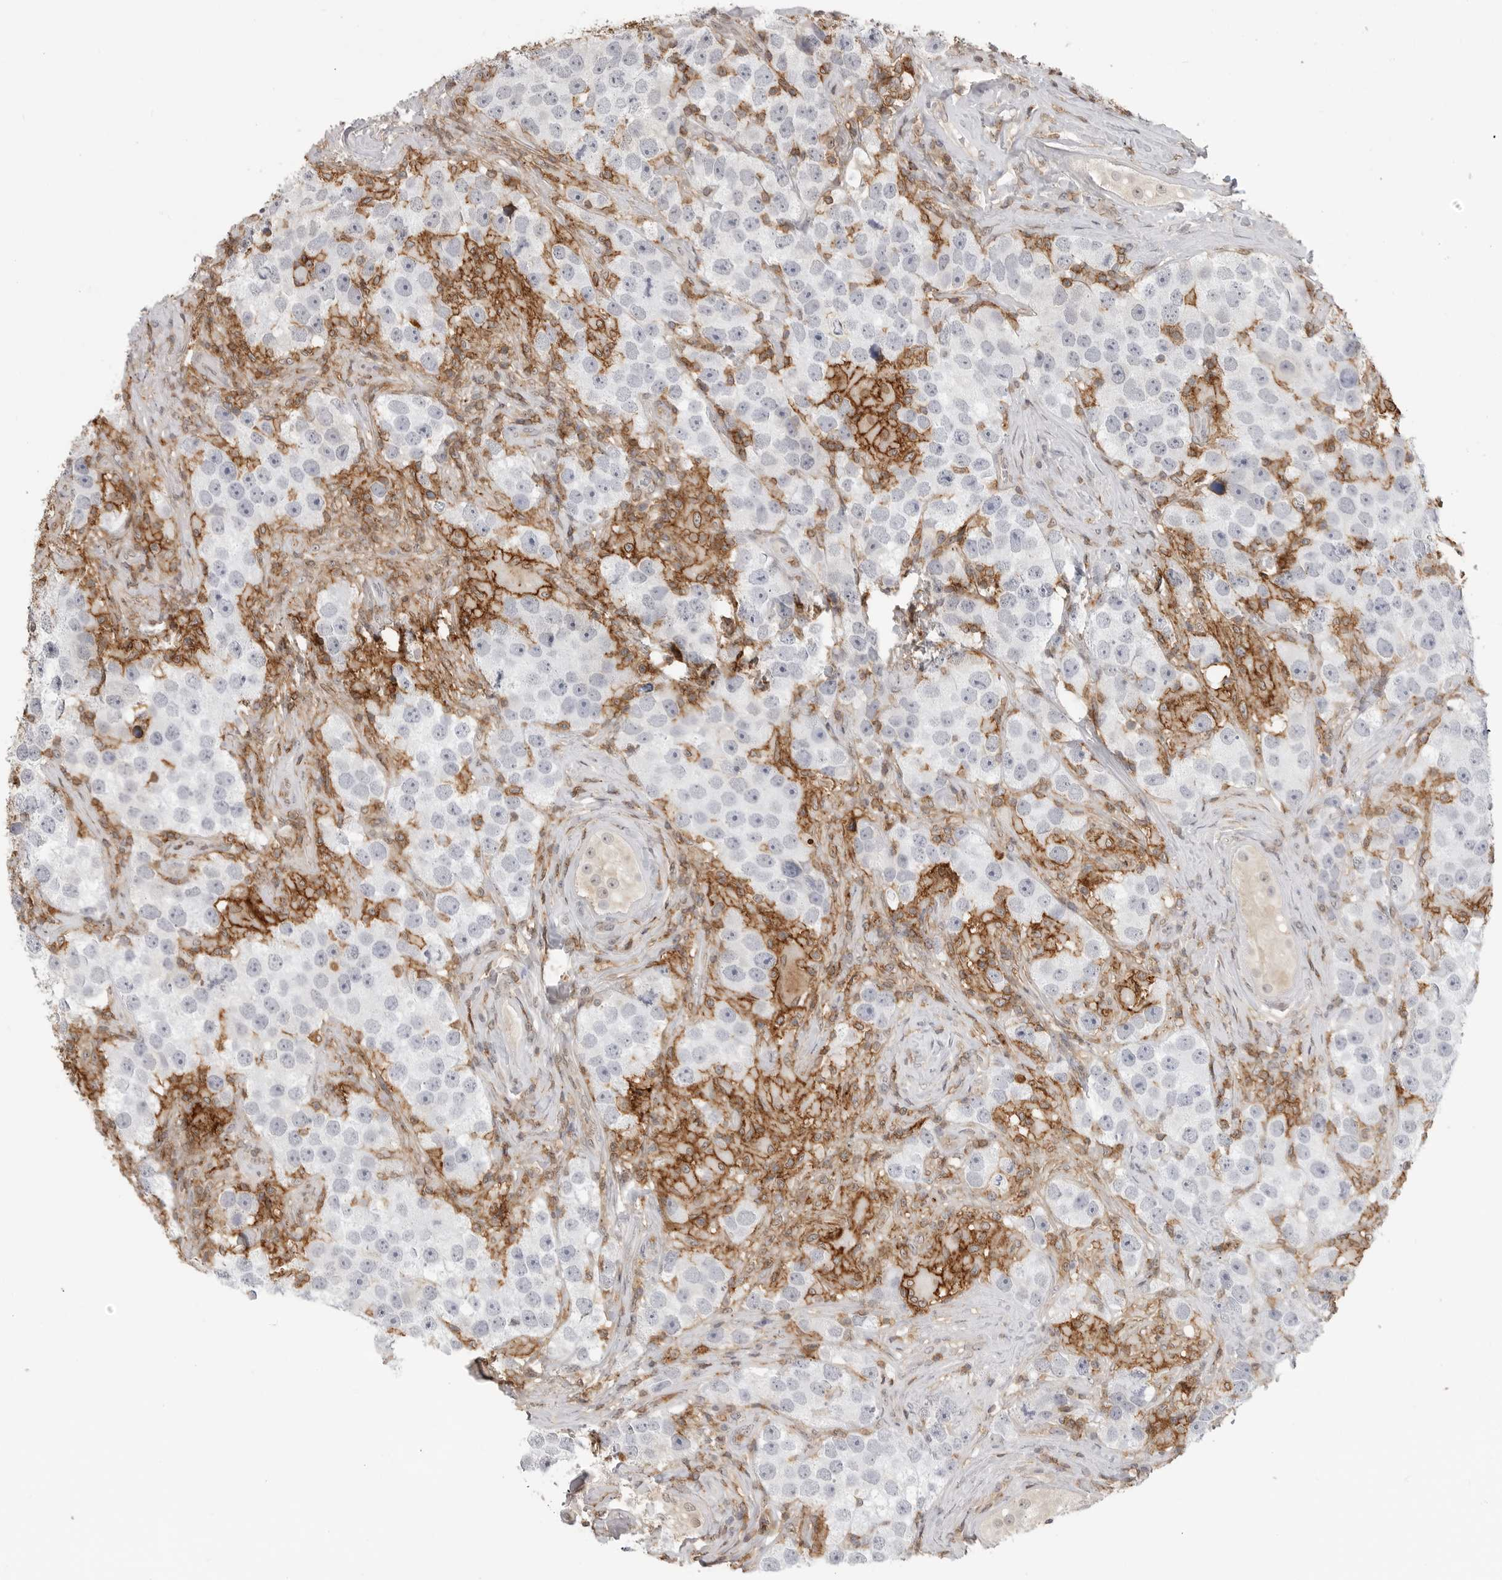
{"staining": {"intensity": "negative", "quantity": "none", "location": "none"}, "tissue": "testis cancer", "cell_type": "Tumor cells", "image_type": "cancer", "snomed": [{"axis": "morphology", "description": "Seminoma, NOS"}, {"axis": "topography", "description": "Testis"}], "caption": "Tumor cells show no significant protein staining in testis cancer (seminoma).", "gene": "ANXA11", "patient": {"sex": "male", "age": 49}}